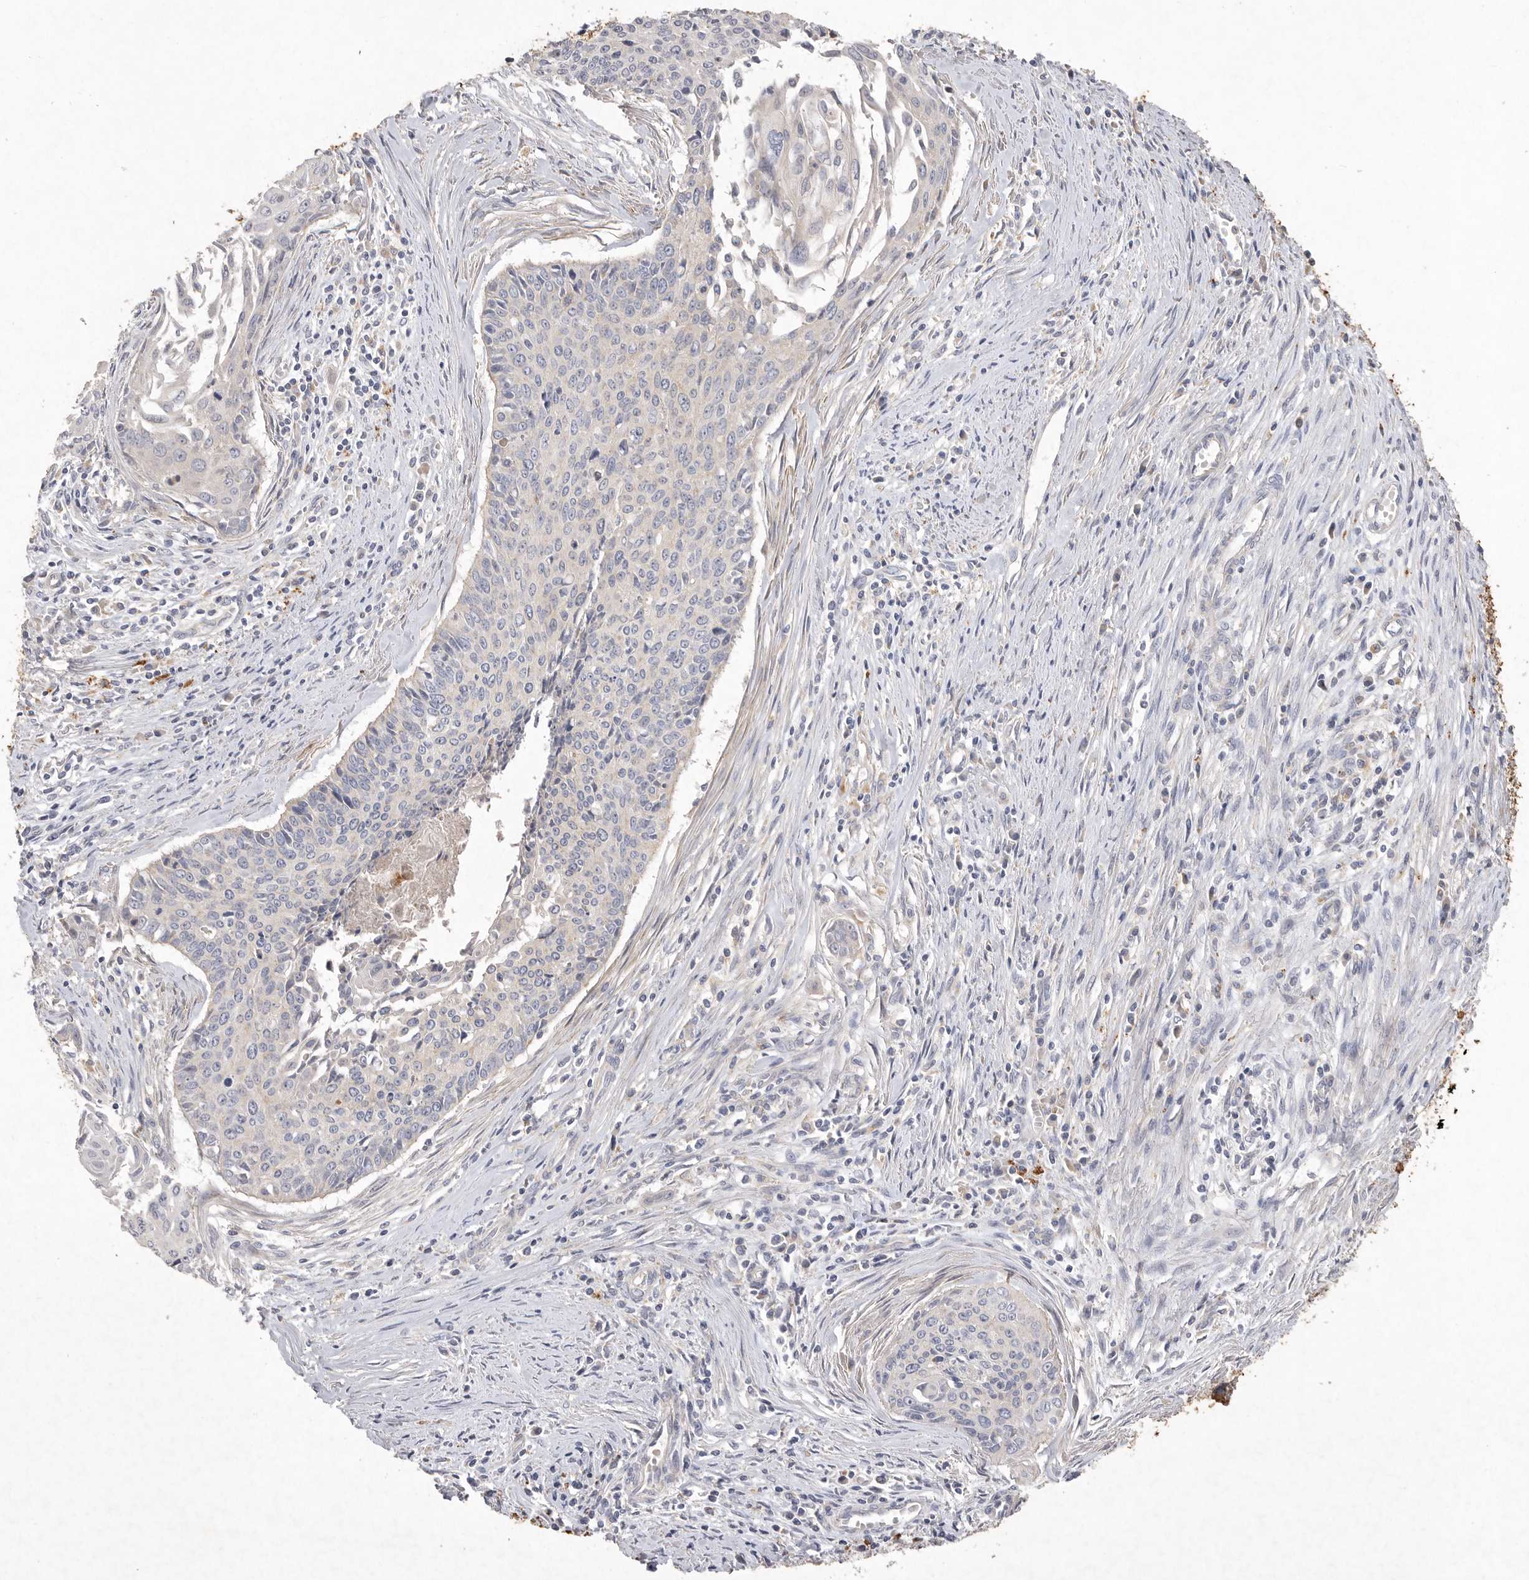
{"staining": {"intensity": "moderate", "quantity": "<25%", "location": "cytoplasmic/membranous"}, "tissue": "cervical cancer", "cell_type": "Tumor cells", "image_type": "cancer", "snomed": [{"axis": "morphology", "description": "Squamous cell carcinoma, NOS"}, {"axis": "topography", "description": "Cervix"}], "caption": "Immunohistochemistry staining of cervical cancer, which shows low levels of moderate cytoplasmic/membranous positivity in approximately <25% of tumor cells indicating moderate cytoplasmic/membranous protein staining. The staining was performed using DAB (brown) for protein detection and nuclei were counterstained in hematoxylin (blue).", "gene": "MRPL41", "patient": {"sex": "female", "age": 55}}